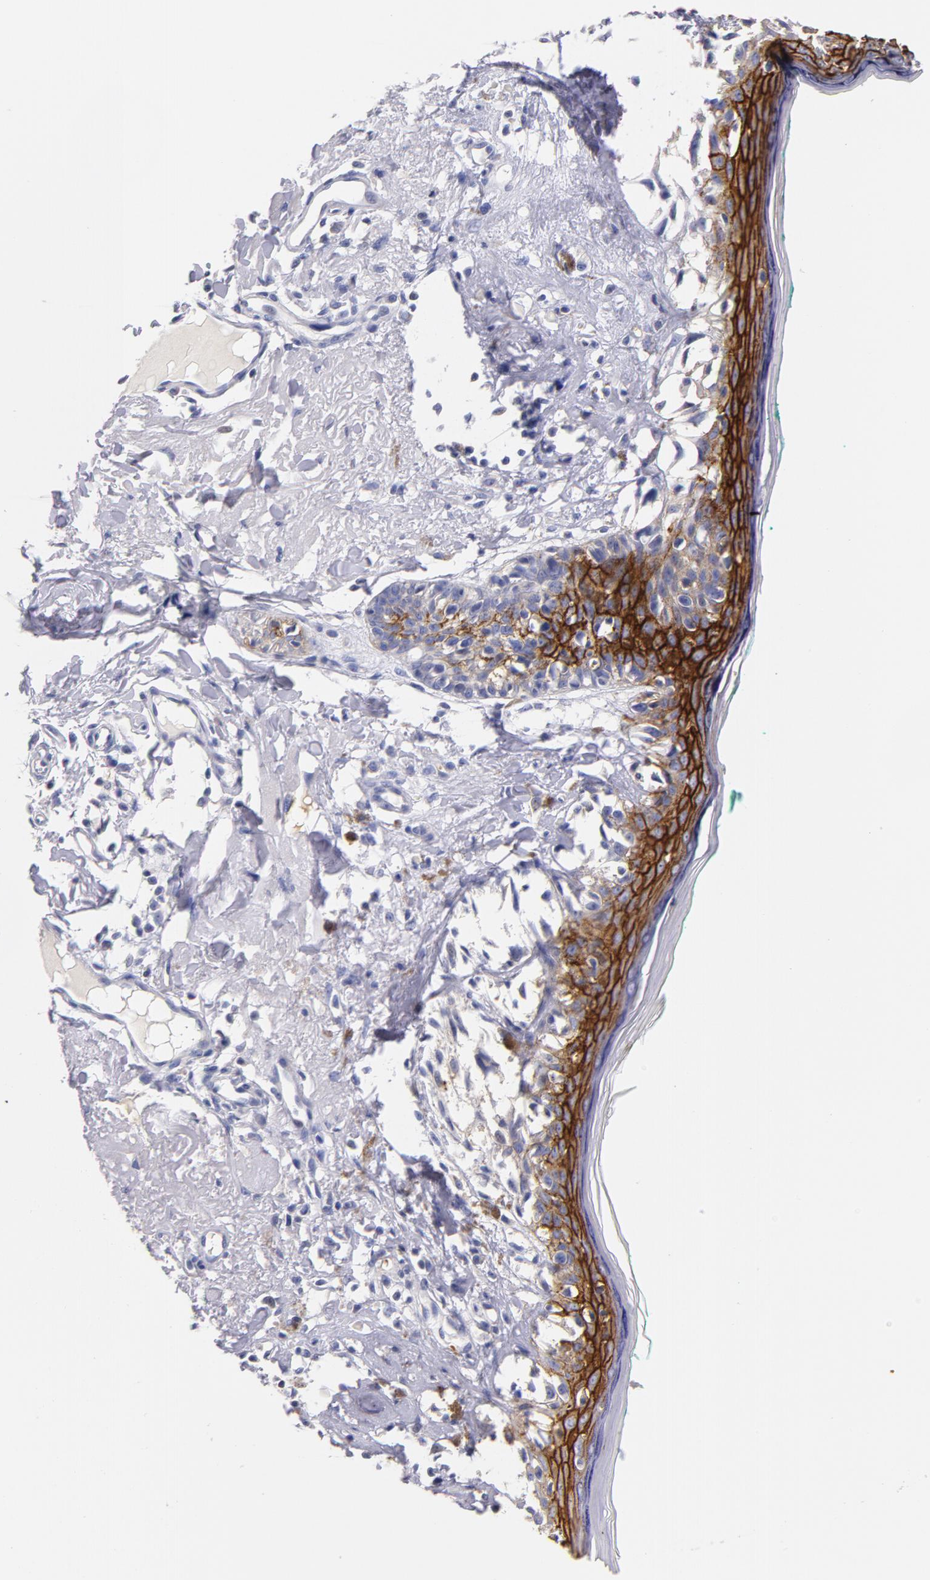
{"staining": {"intensity": "strong", "quantity": "<25%", "location": "cytoplasmic/membranous"}, "tissue": "melanoma", "cell_type": "Tumor cells", "image_type": "cancer", "snomed": [{"axis": "morphology", "description": "Malignant melanoma, NOS"}, {"axis": "topography", "description": "Skin"}], "caption": "Protein analysis of melanoma tissue reveals strong cytoplasmic/membranous positivity in approximately <25% of tumor cells.", "gene": "CD44", "patient": {"sex": "male", "age": 80}}